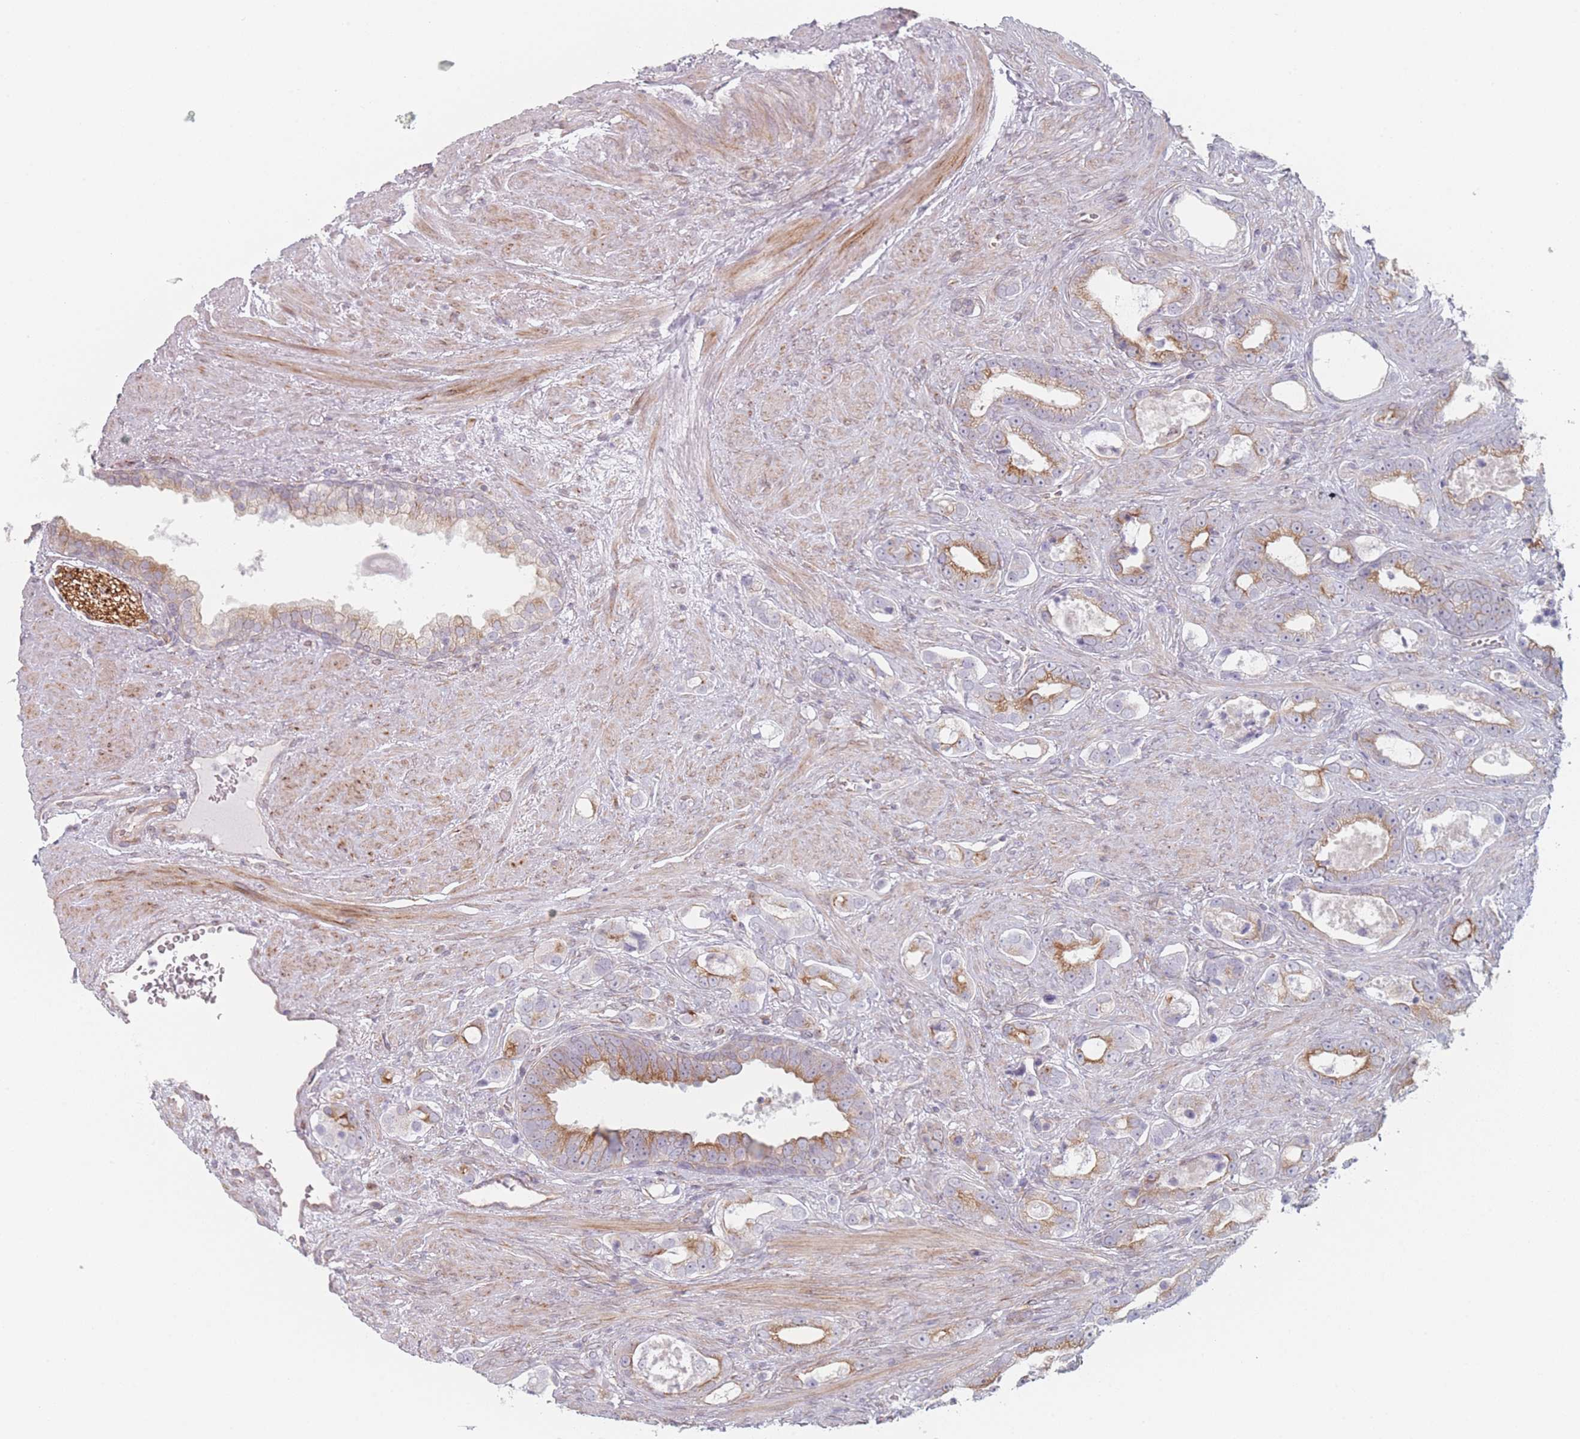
{"staining": {"intensity": "moderate", "quantity": "25%-75%", "location": "cytoplasmic/membranous"}, "tissue": "prostate cancer", "cell_type": "Tumor cells", "image_type": "cancer", "snomed": [{"axis": "morphology", "description": "Adenocarcinoma, High grade"}, {"axis": "topography", "description": "Prostate"}], "caption": "Prostate cancer stained for a protein demonstrates moderate cytoplasmic/membranous positivity in tumor cells.", "gene": "RNF4", "patient": {"sex": "male", "age": 67}}